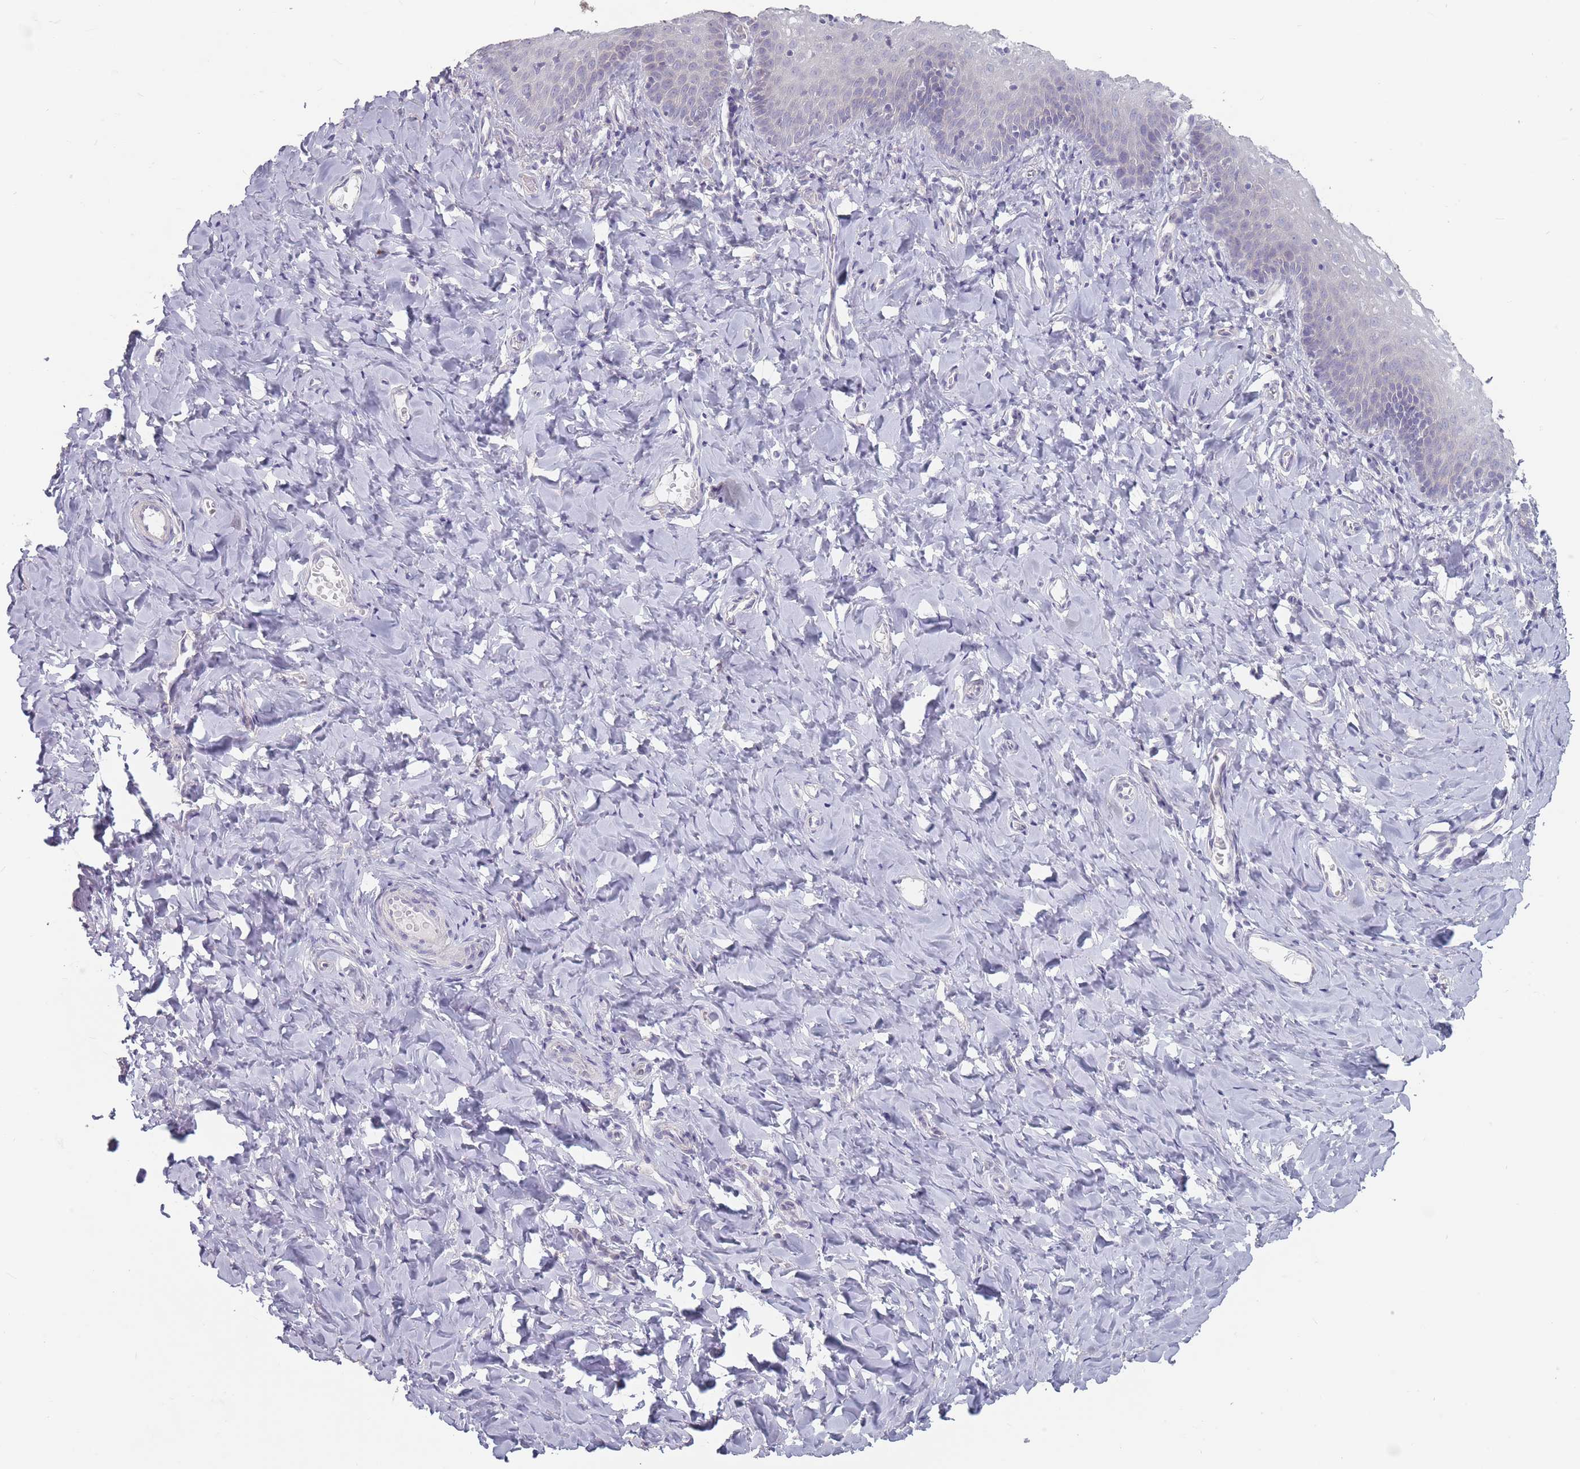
{"staining": {"intensity": "negative", "quantity": "none", "location": "none"}, "tissue": "vagina", "cell_type": "Squamous epithelial cells", "image_type": "normal", "snomed": [{"axis": "morphology", "description": "Normal tissue, NOS"}, {"axis": "topography", "description": "Vagina"}], "caption": "Immunohistochemistry of benign vagina demonstrates no expression in squamous epithelial cells.", "gene": "AKAIN1", "patient": {"sex": "female", "age": 60}}